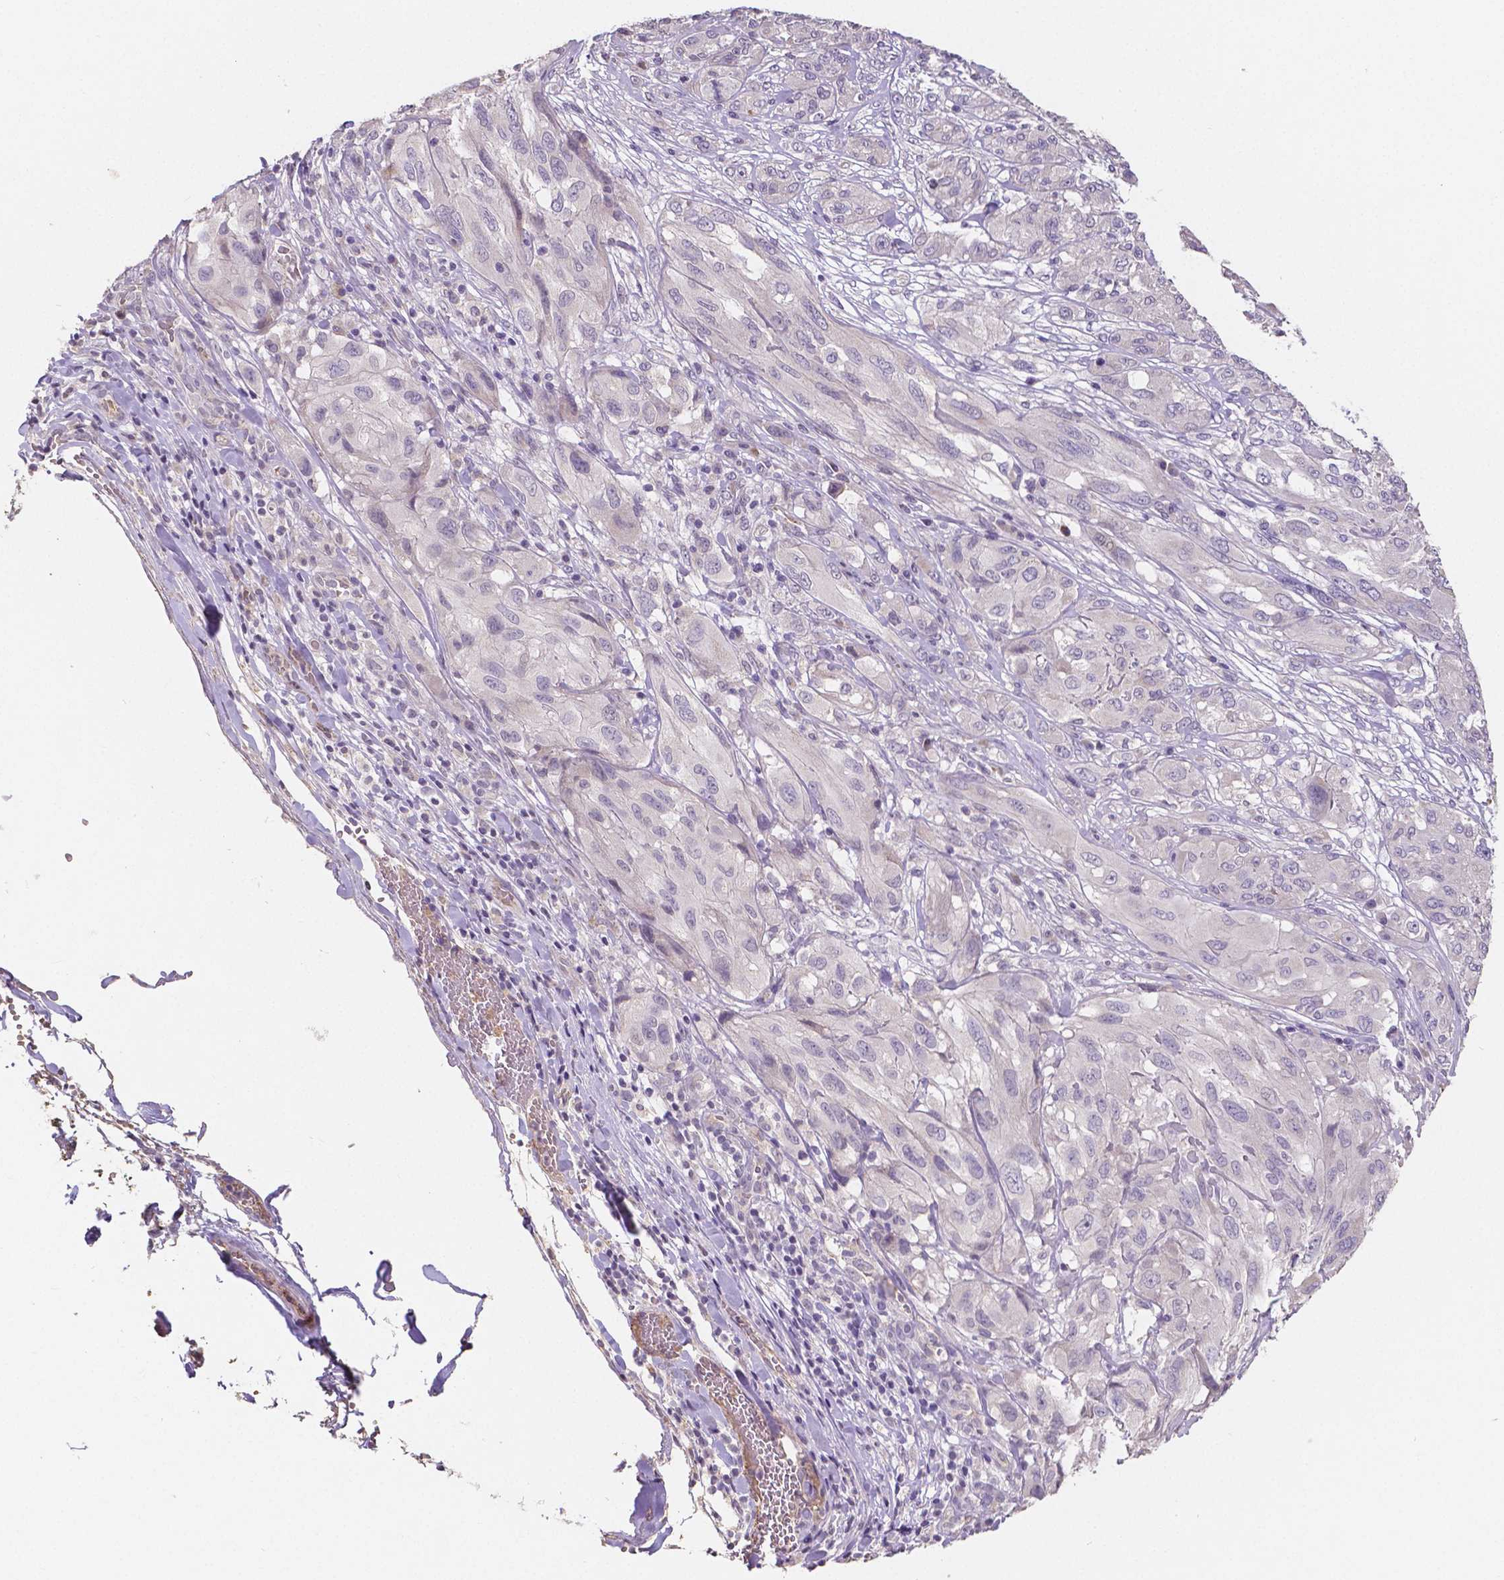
{"staining": {"intensity": "negative", "quantity": "none", "location": "none"}, "tissue": "melanoma", "cell_type": "Tumor cells", "image_type": "cancer", "snomed": [{"axis": "morphology", "description": "Malignant melanoma, NOS"}, {"axis": "topography", "description": "Skin"}], "caption": "Immunohistochemical staining of human melanoma demonstrates no significant positivity in tumor cells.", "gene": "ELAVL2", "patient": {"sex": "female", "age": 91}}